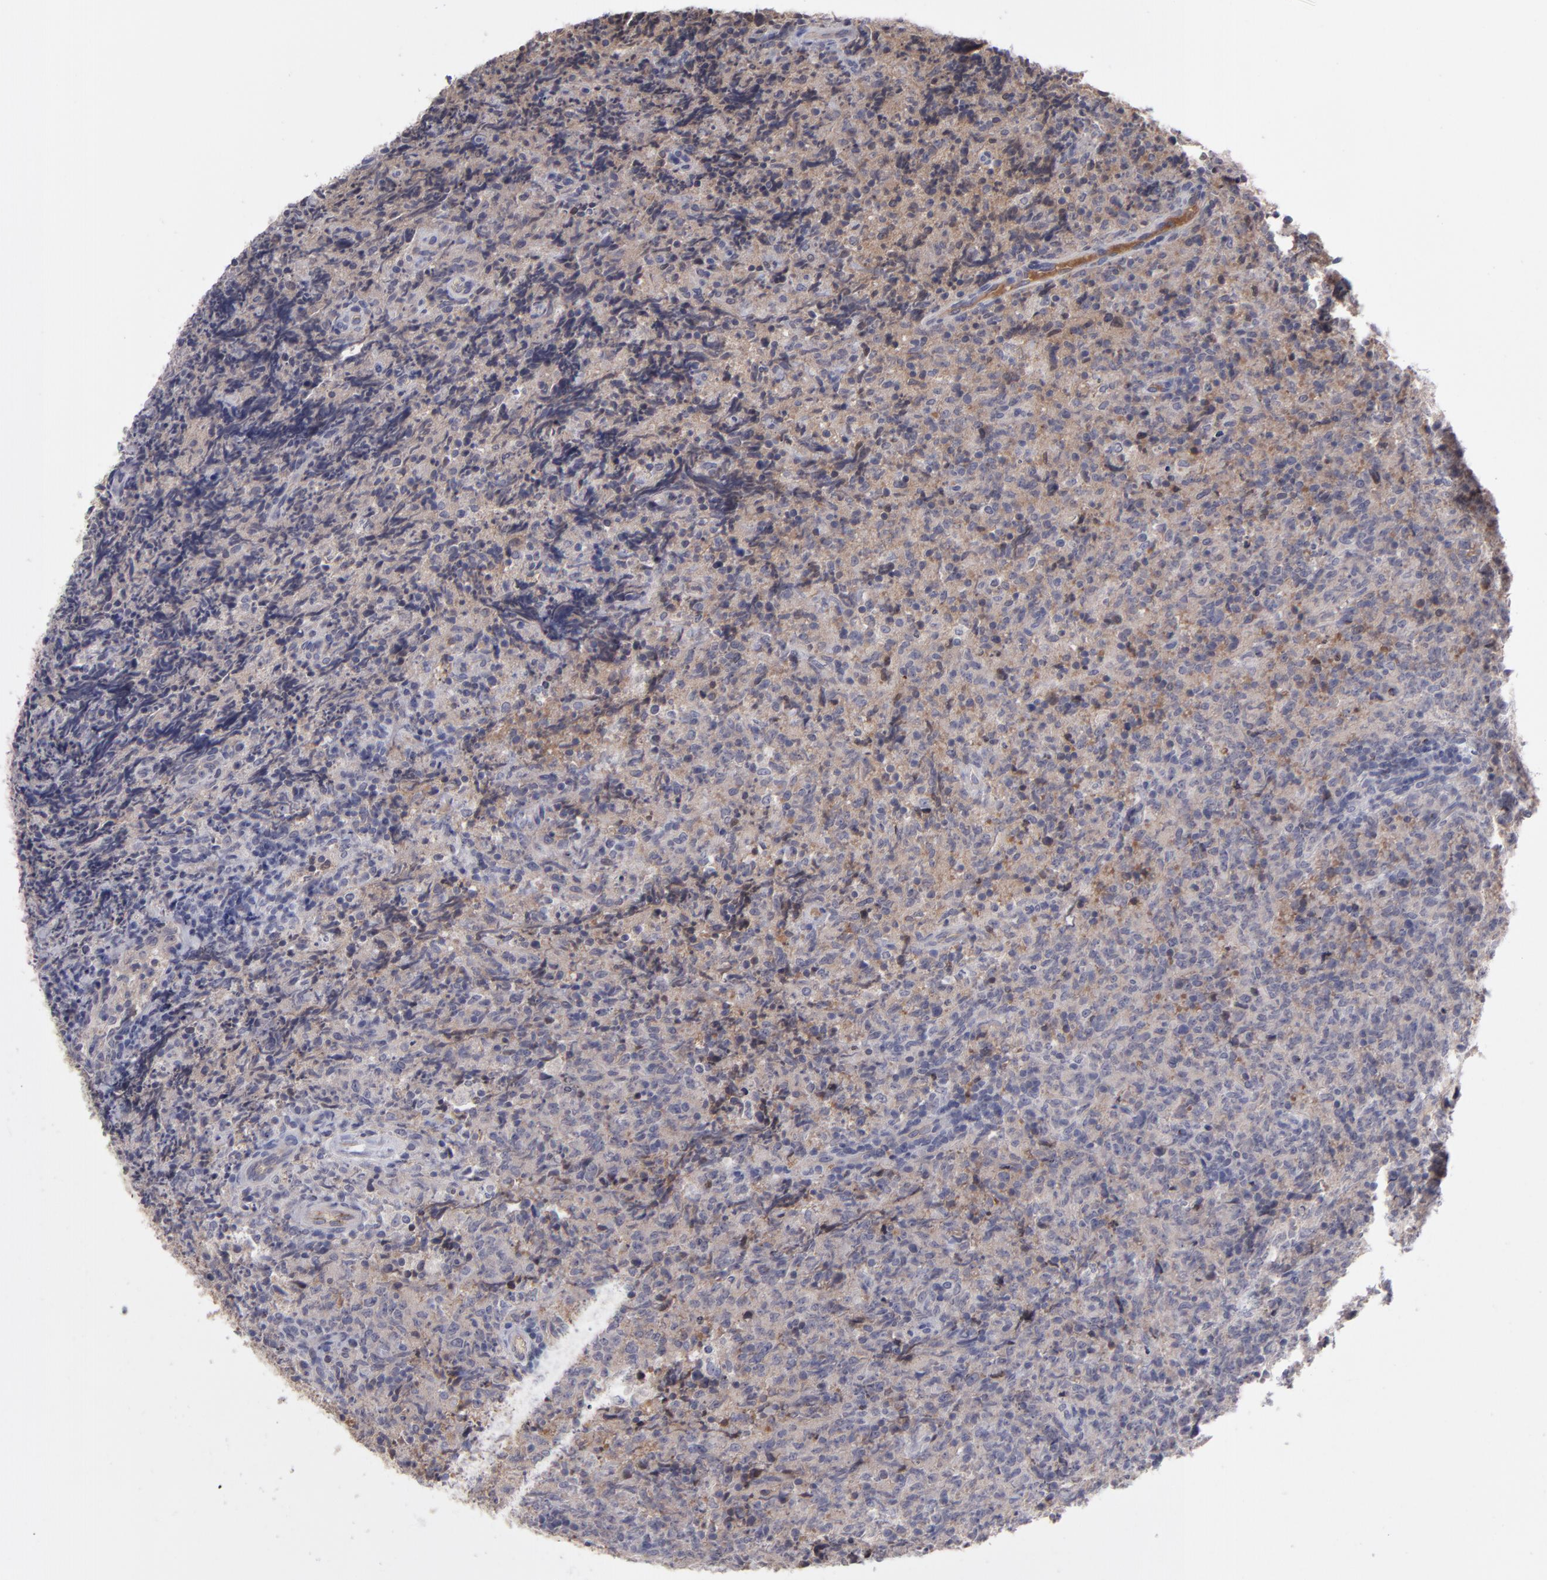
{"staining": {"intensity": "weak", "quantity": ">75%", "location": "cytoplasmic/membranous"}, "tissue": "lymphoma", "cell_type": "Tumor cells", "image_type": "cancer", "snomed": [{"axis": "morphology", "description": "Malignant lymphoma, non-Hodgkin's type, High grade"}, {"axis": "topography", "description": "Tonsil"}], "caption": "Human lymphoma stained with a brown dye exhibits weak cytoplasmic/membranous positive positivity in approximately >75% of tumor cells.", "gene": "ITIH4", "patient": {"sex": "female", "age": 36}}